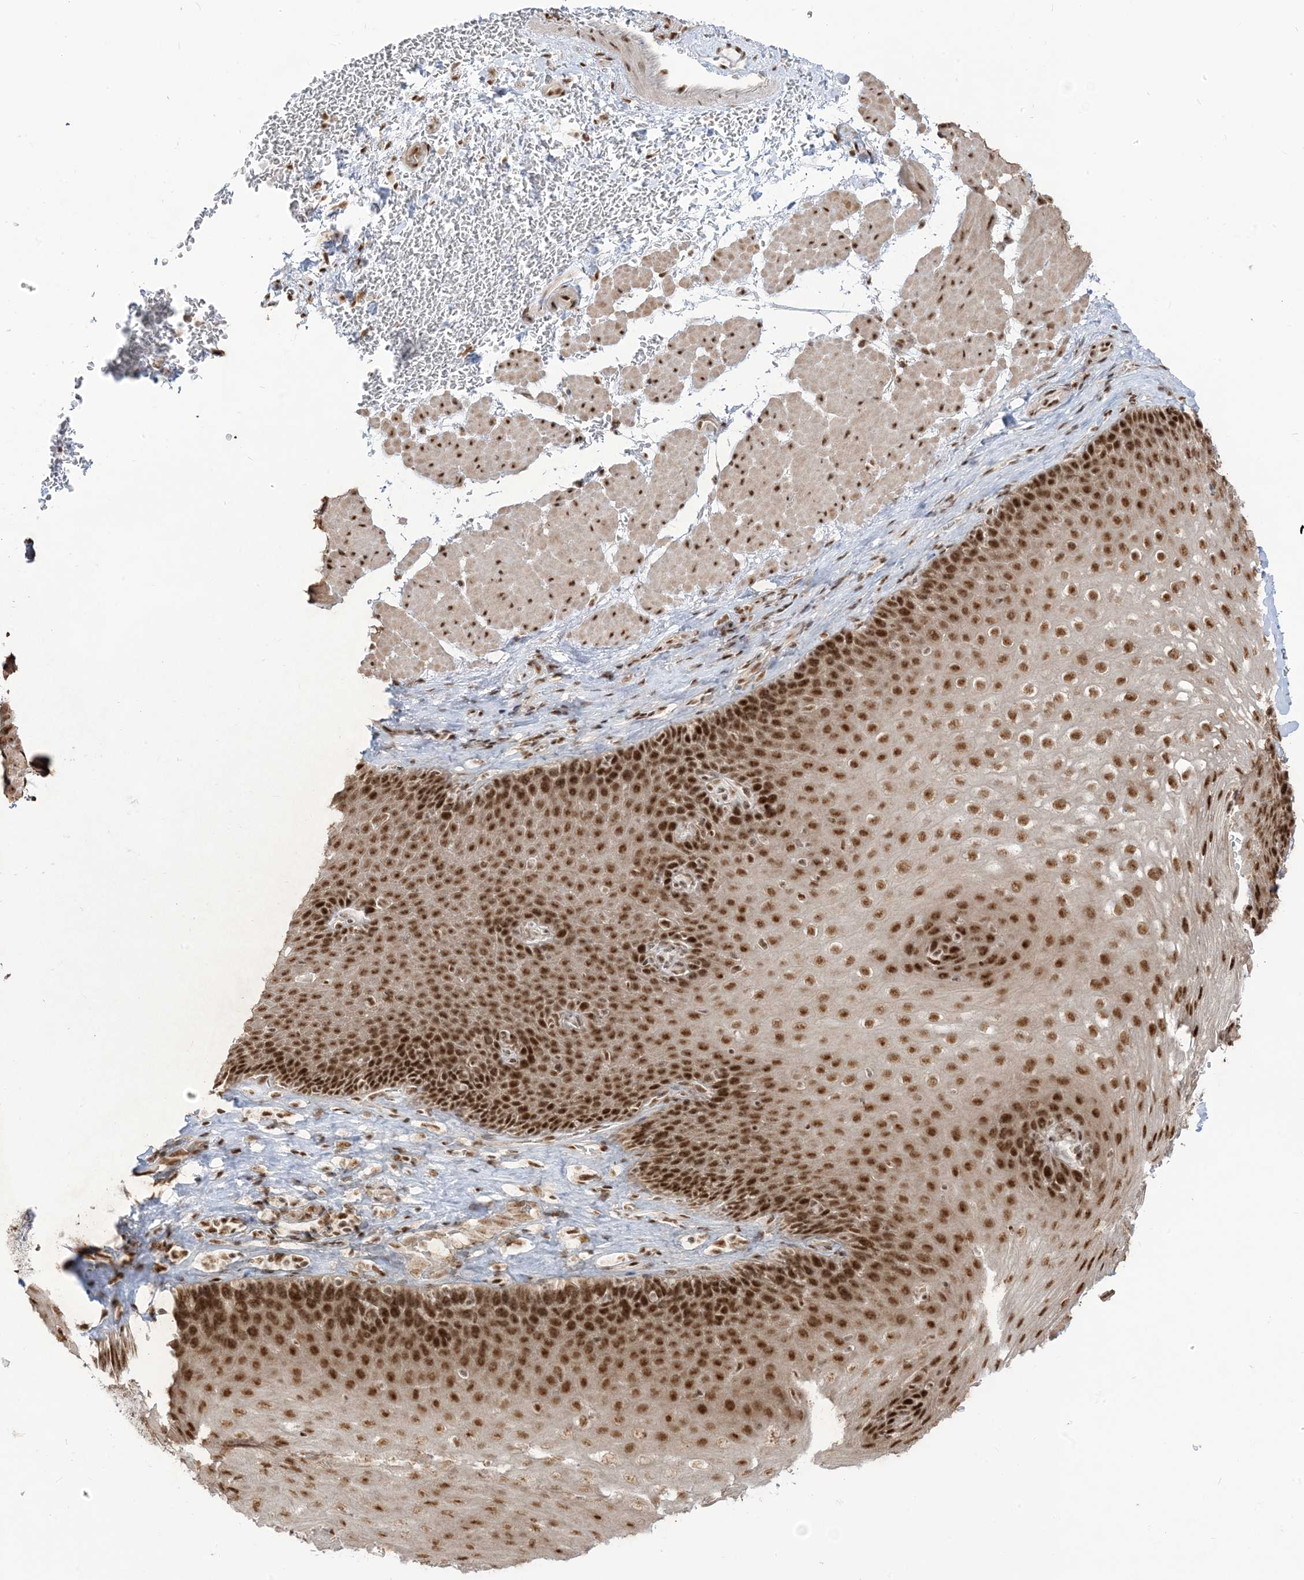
{"staining": {"intensity": "strong", "quantity": ">75%", "location": "nuclear"}, "tissue": "esophagus", "cell_type": "Squamous epithelial cells", "image_type": "normal", "snomed": [{"axis": "morphology", "description": "Normal tissue, NOS"}, {"axis": "topography", "description": "Esophagus"}], "caption": "Immunohistochemistry of benign human esophagus demonstrates high levels of strong nuclear positivity in about >75% of squamous epithelial cells.", "gene": "ARGLU1", "patient": {"sex": "female", "age": 66}}